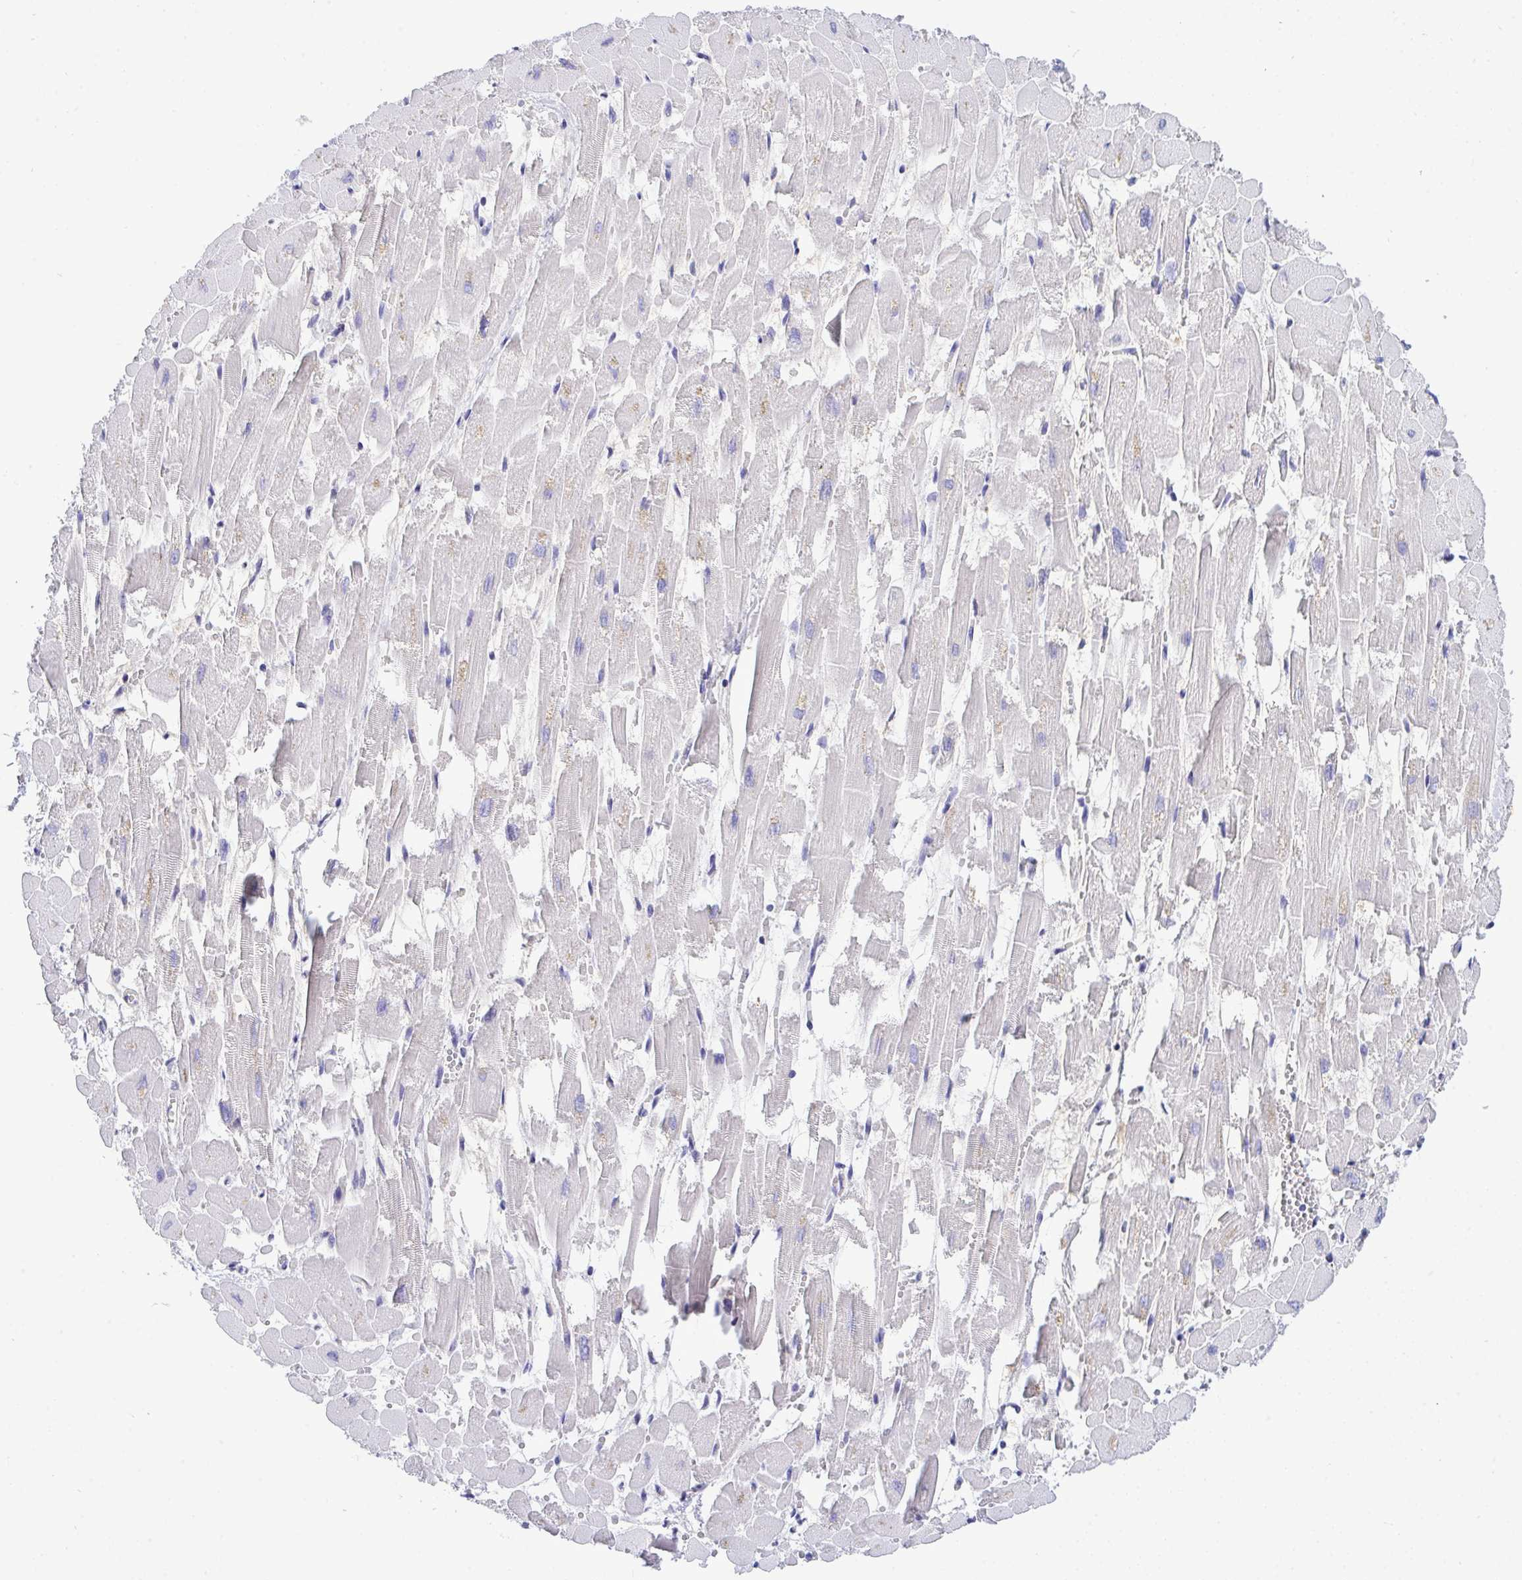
{"staining": {"intensity": "weak", "quantity": "25%-75%", "location": "nuclear"}, "tissue": "heart muscle", "cell_type": "Cardiomyocytes", "image_type": "normal", "snomed": [{"axis": "morphology", "description": "Normal tissue, NOS"}, {"axis": "topography", "description": "Heart"}], "caption": "Immunohistochemistry (IHC) of unremarkable heart muscle exhibits low levels of weak nuclear expression in about 25%-75% of cardiomyocytes. The staining was performed using DAB (3,3'-diaminobenzidine), with brown indicating positive protein expression. Nuclei are stained blue with hematoxylin.", "gene": "THOP1", "patient": {"sex": "female", "age": 52}}